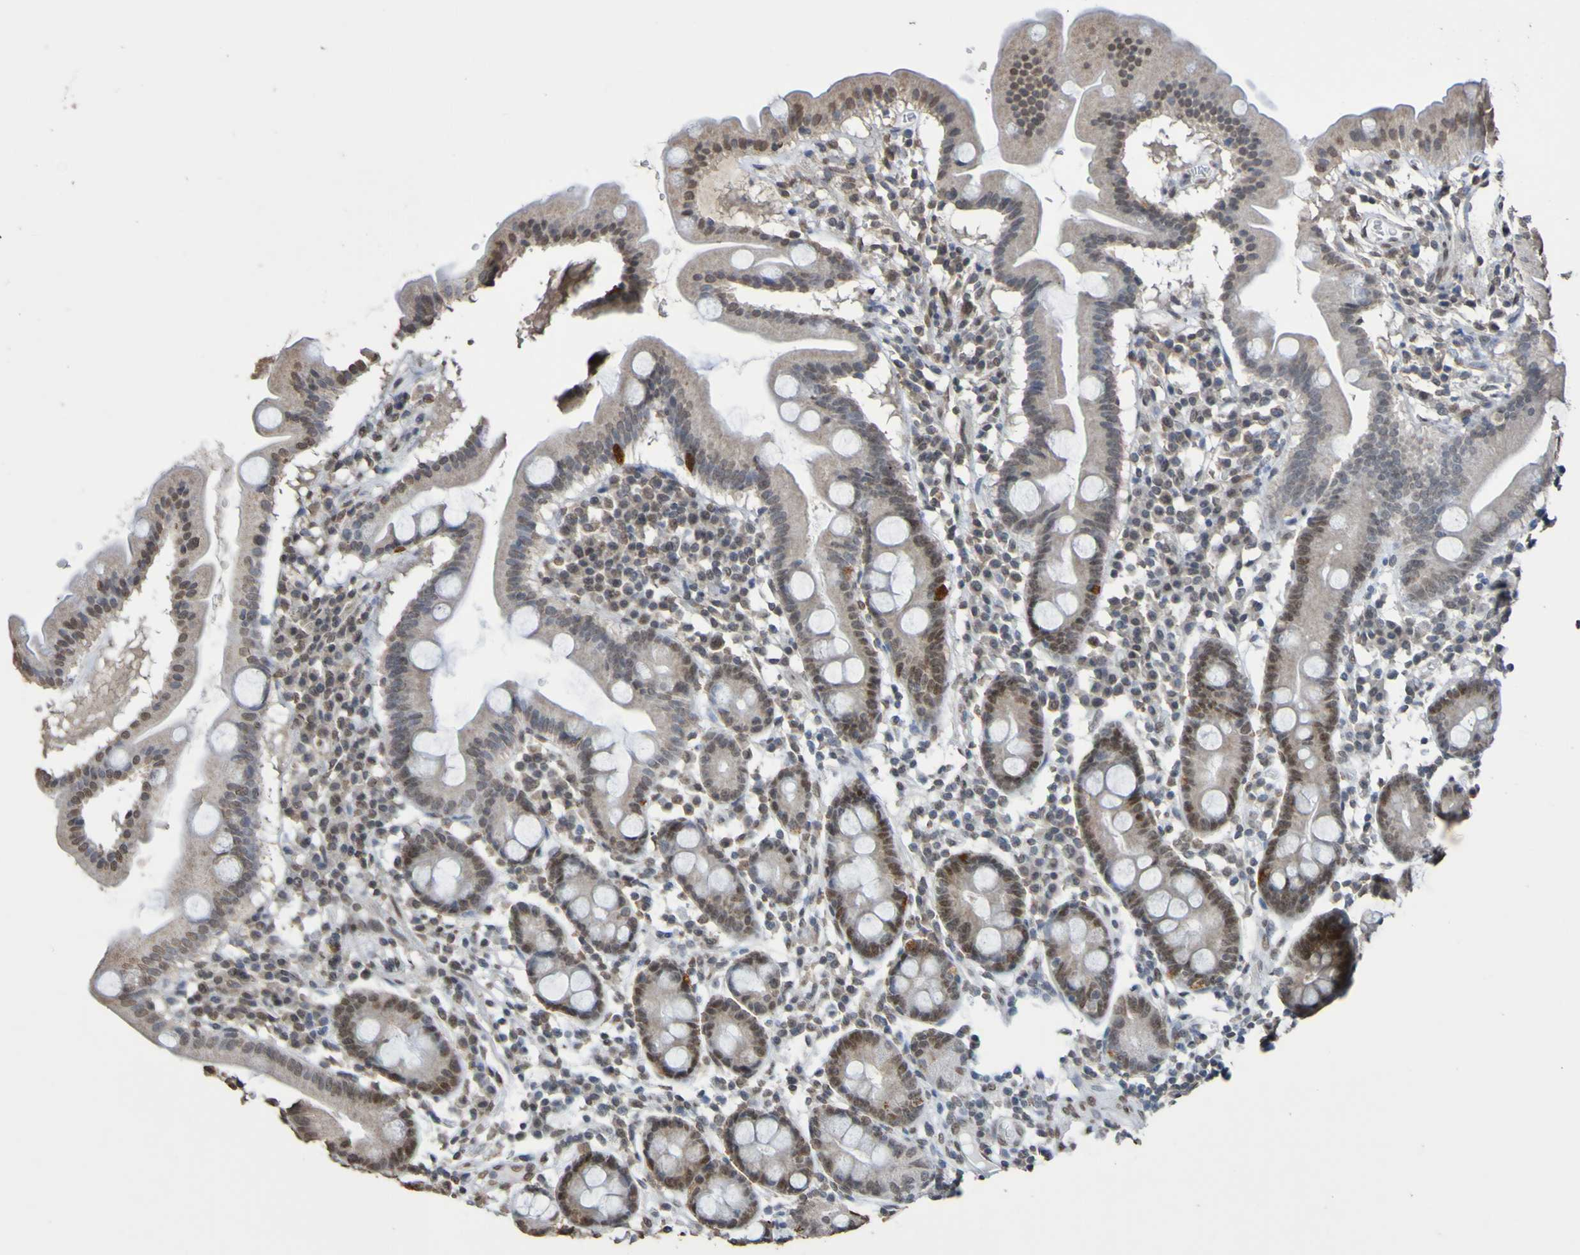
{"staining": {"intensity": "weak", "quantity": "25%-75%", "location": "cytoplasmic/membranous,nuclear"}, "tissue": "duodenum", "cell_type": "Glandular cells", "image_type": "normal", "snomed": [{"axis": "morphology", "description": "Normal tissue, NOS"}, {"axis": "topography", "description": "Duodenum"}], "caption": "Duodenum stained with DAB (3,3'-diaminobenzidine) IHC shows low levels of weak cytoplasmic/membranous,nuclear expression in approximately 25%-75% of glandular cells.", "gene": "ALKBH2", "patient": {"sex": "male", "age": 50}}